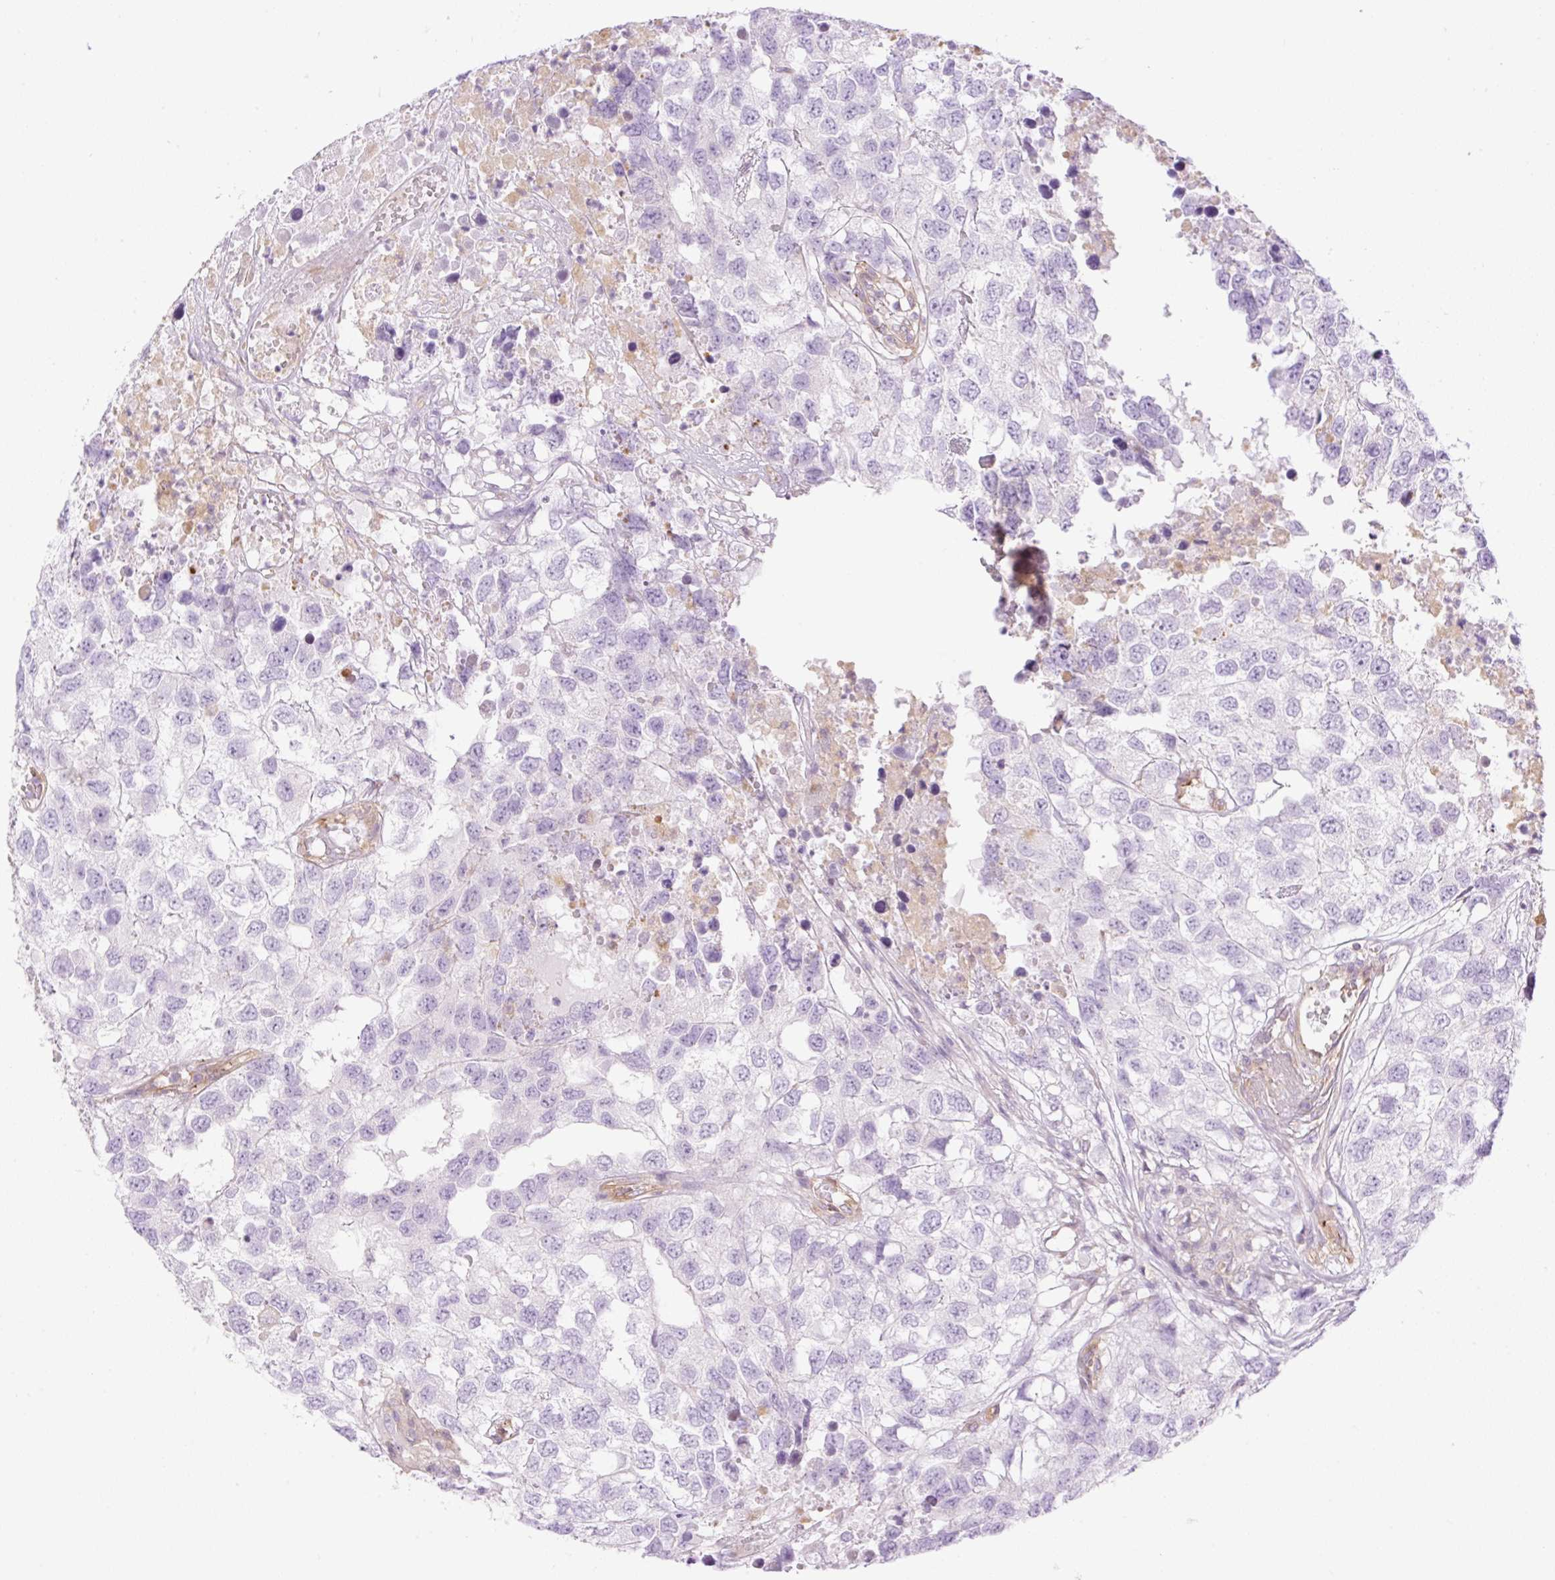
{"staining": {"intensity": "negative", "quantity": "none", "location": "none"}, "tissue": "testis cancer", "cell_type": "Tumor cells", "image_type": "cancer", "snomed": [{"axis": "morphology", "description": "Carcinoma, Embryonal, NOS"}, {"axis": "topography", "description": "Testis"}], "caption": "Immunohistochemistry histopathology image of human testis cancer (embryonal carcinoma) stained for a protein (brown), which displays no positivity in tumor cells.", "gene": "EHD3", "patient": {"sex": "male", "age": 83}}